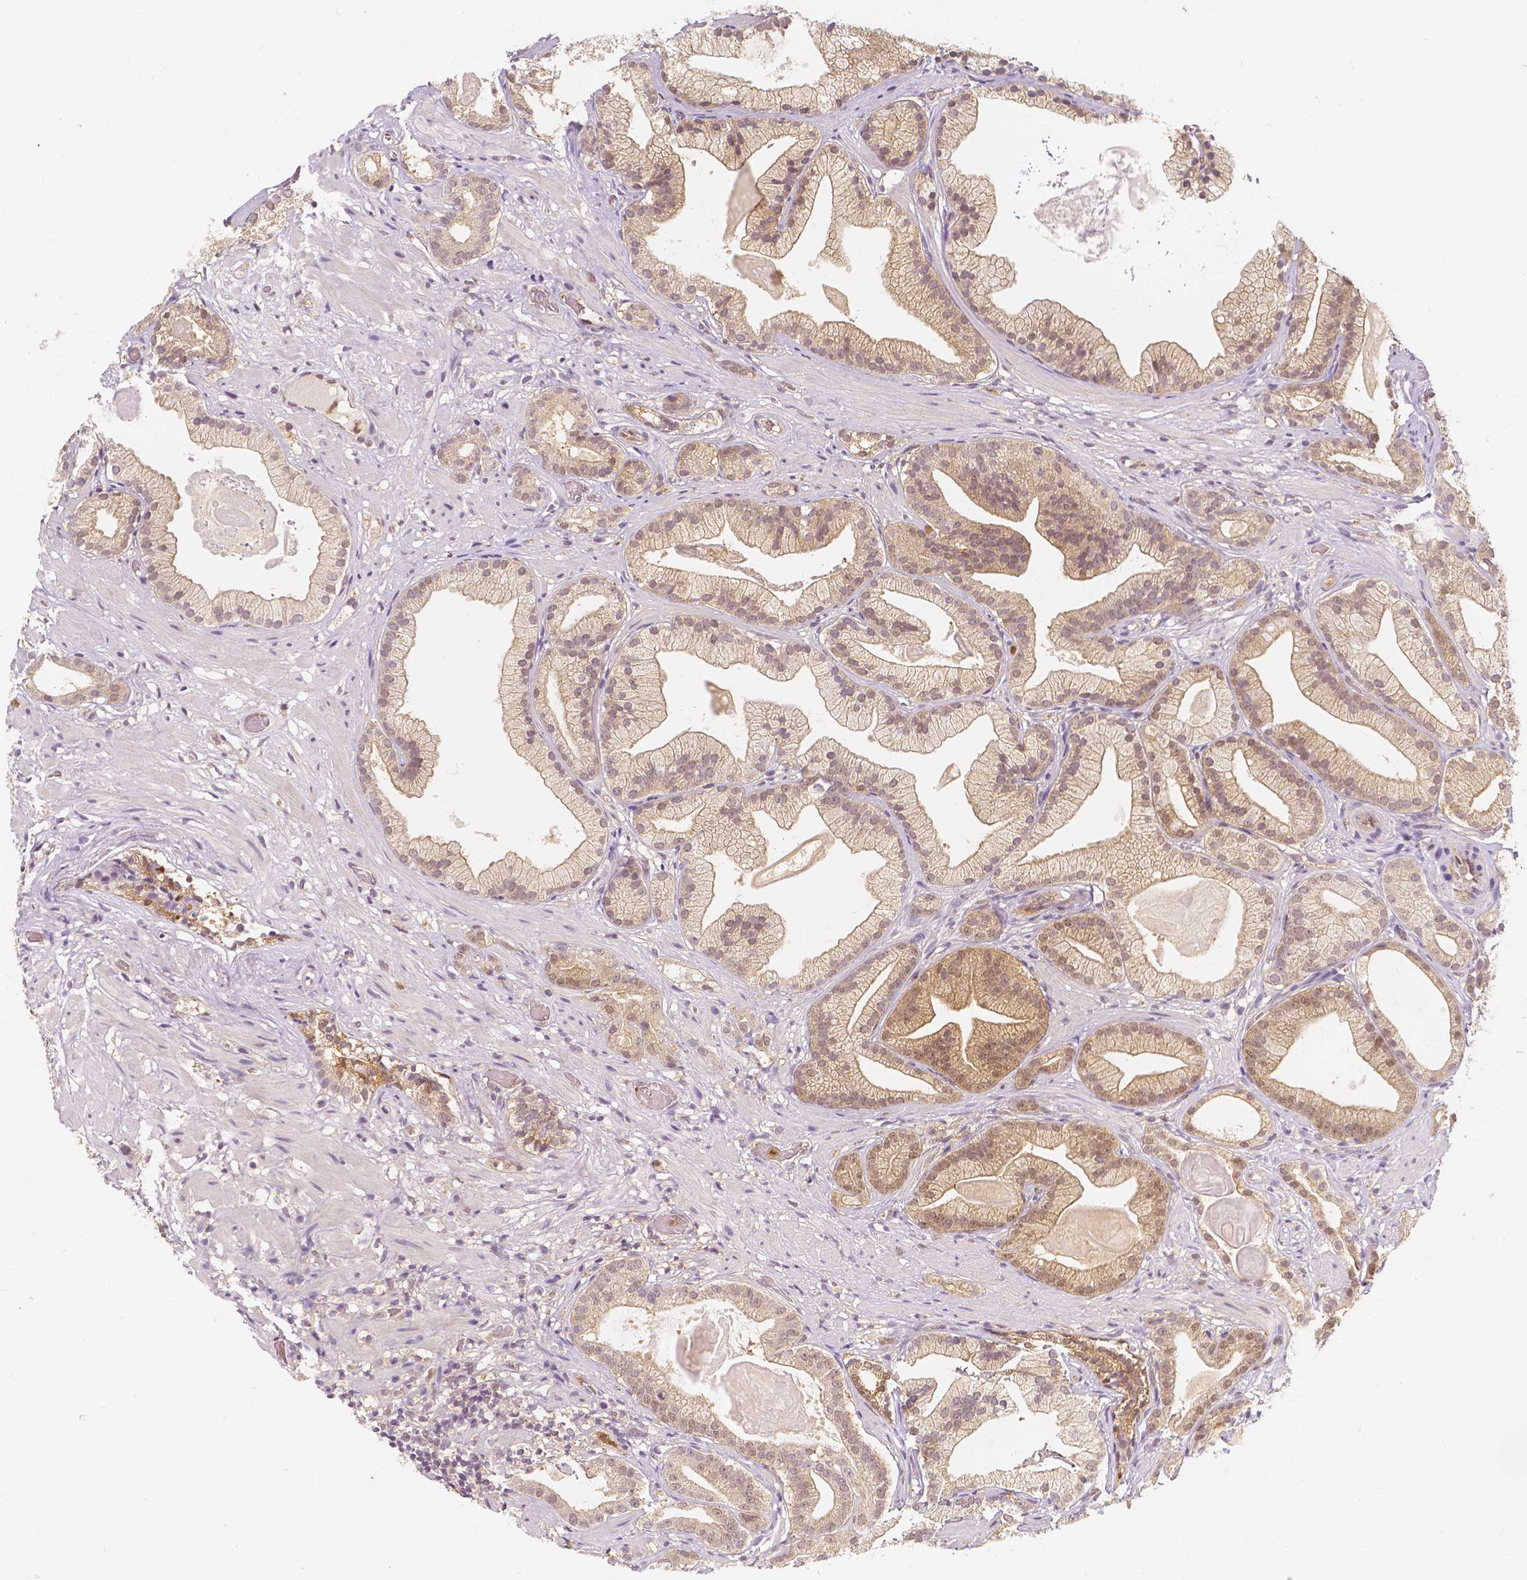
{"staining": {"intensity": "weak", "quantity": ">75%", "location": "cytoplasmic/membranous,nuclear"}, "tissue": "prostate cancer", "cell_type": "Tumor cells", "image_type": "cancer", "snomed": [{"axis": "morphology", "description": "Adenocarcinoma, Low grade"}, {"axis": "topography", "description": "Prostate"}], "caption": "The histopathology image displays staining of prostate low-grade adenocarcinoma, revealing weak cytoplasmic/membranous and nuclear protein expression (brown color) within tumor cells.", "gene": "NAPRT", "patient": {"sex": "male", "age": 57}}